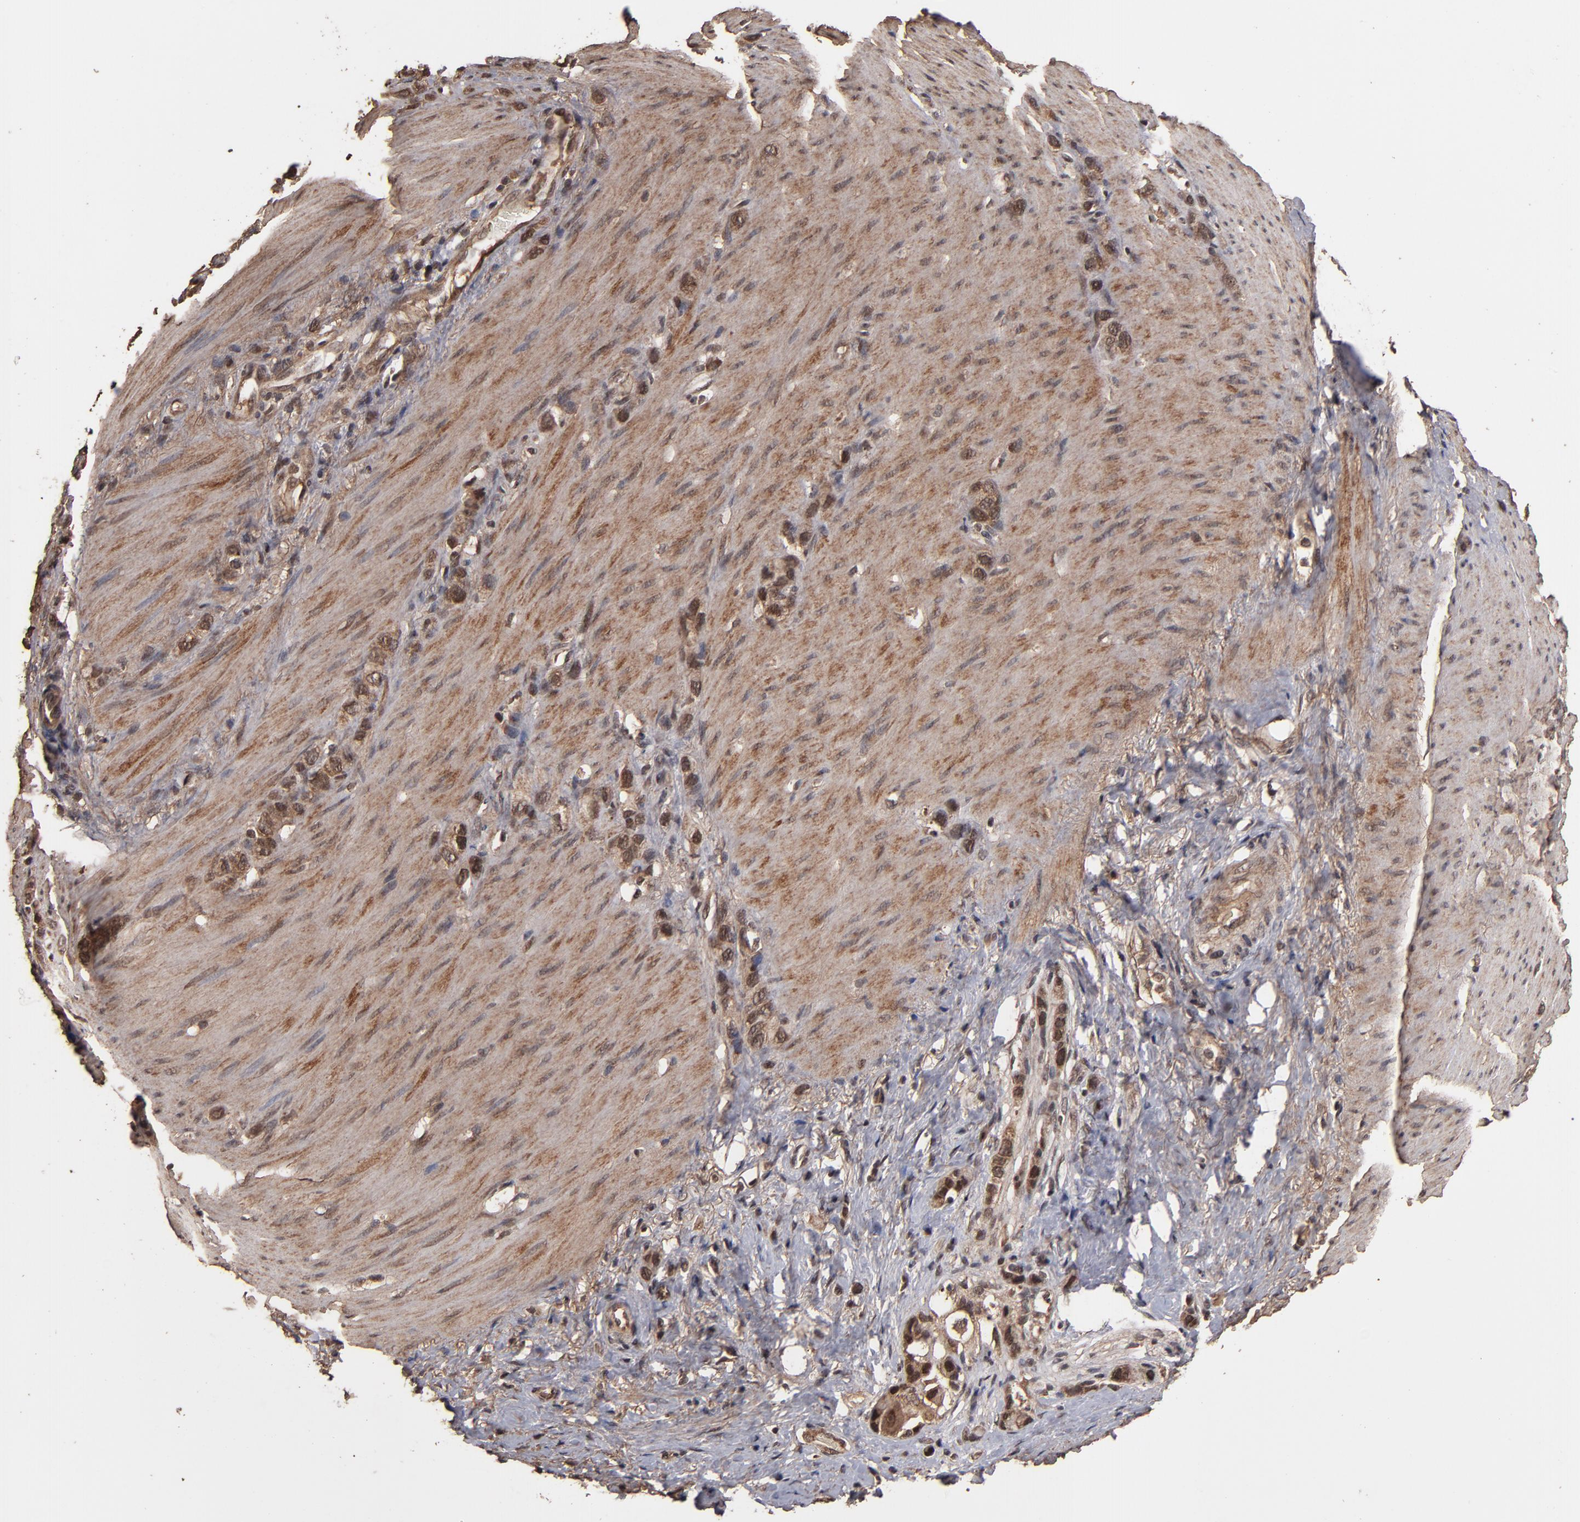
{"staining": {"intensity": "moderate", "quantity": ">75%", "location": "cytoplasmic/membranous,nuclear"}, "tissue": "stomach cancer", "cell_type": "Tumor cells", "image_type": "cancer", "snomed": [{"axis": "morphology", "description": "Normal tissue, NOS"}, {"axis": "morphology", "description": "Adenocarcinoma, NOS"}, {"axis": "morphology", "description": "Adenocarcinoma, High grade"}, {"axis": "topography", "description": "Stomach, upper"}, {"axis": "topography", "description": "Stomach"}], "caption": "Immunohistochemical staining of human stomach cancer displays medium levels of moderate cytoplasmic/membranous and nuclear staining in approximately >75% of tumor cells.", "gene": "NXF2B", "patient": {"sex": "female", "age": 65}}